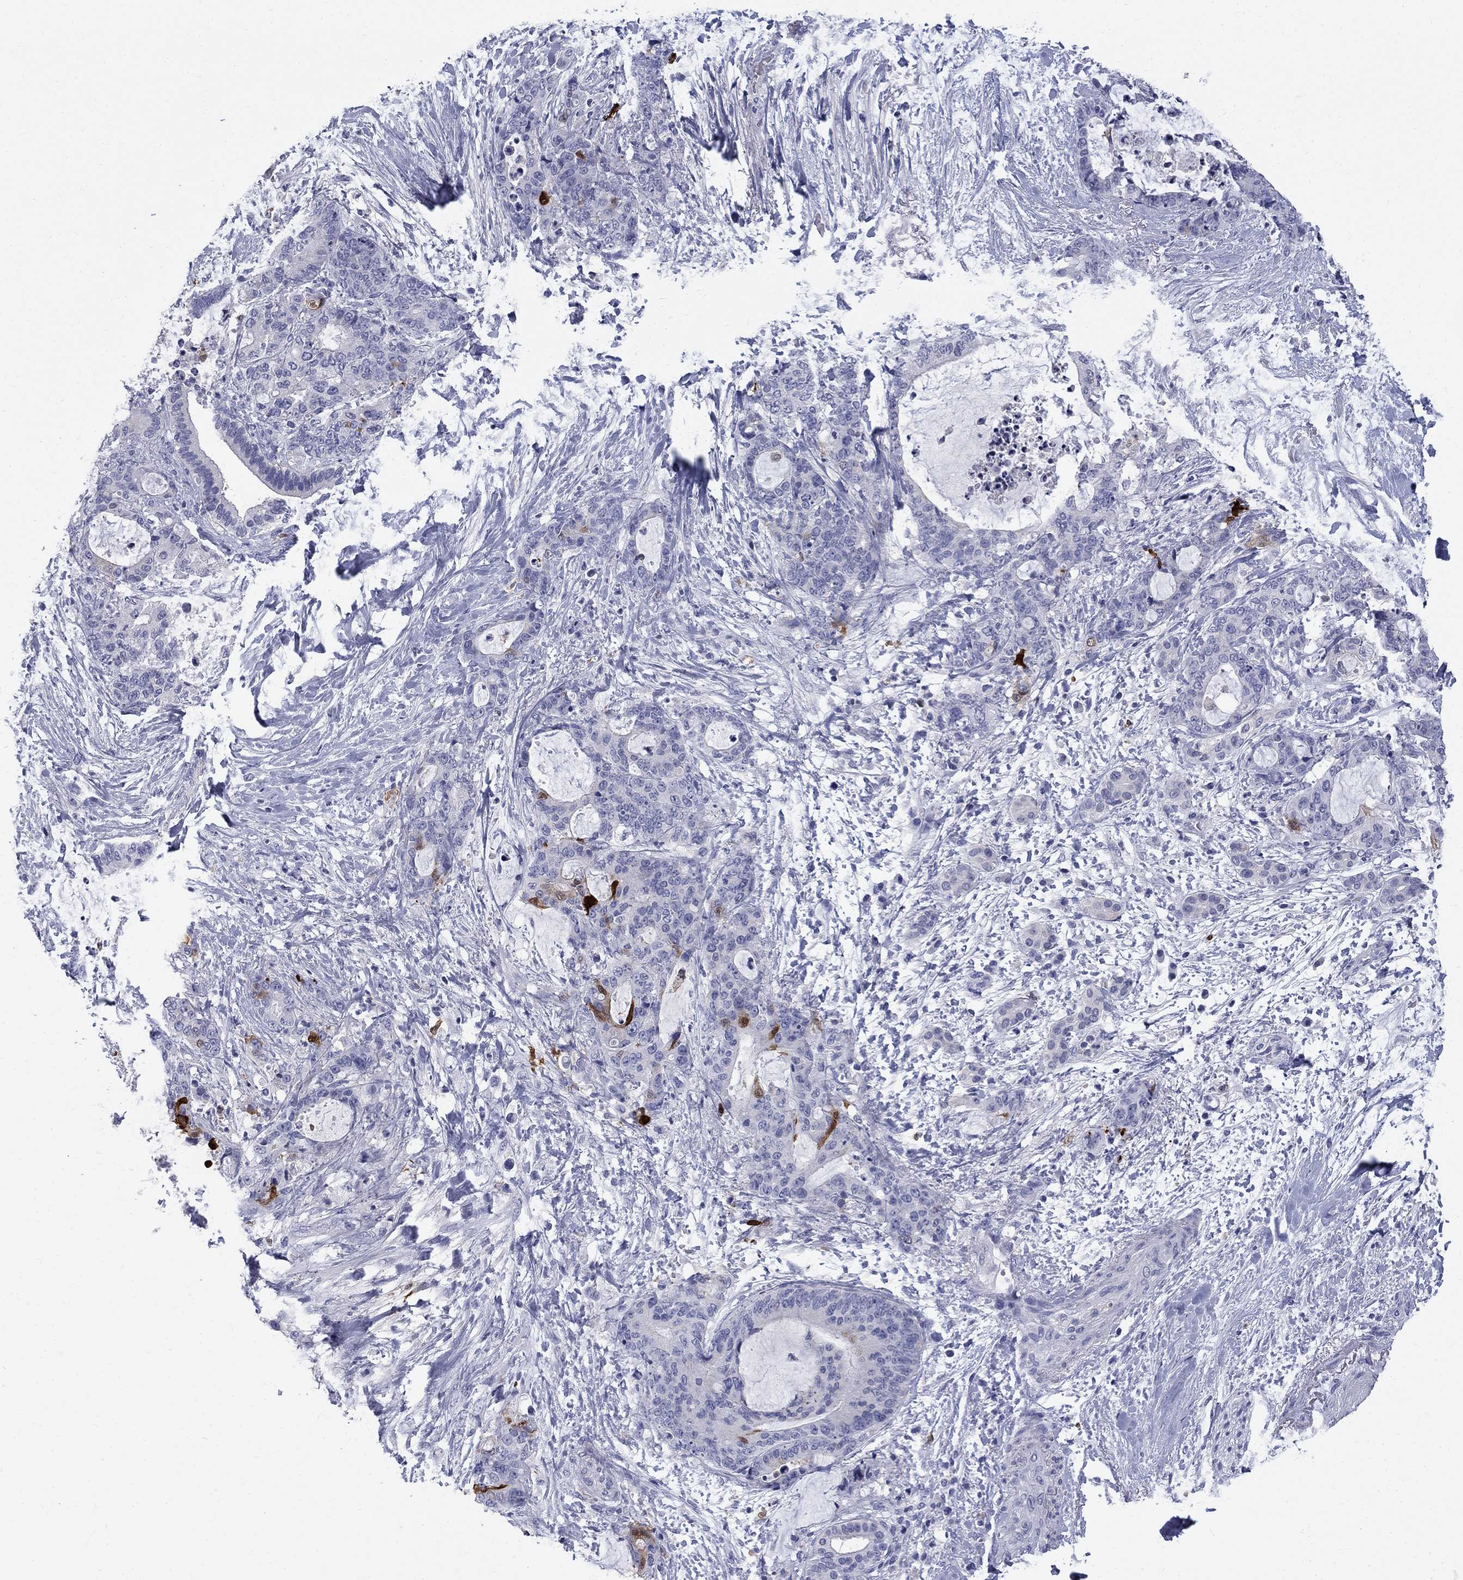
{"staining": {"intensity": "strong", "quantity": "<25%", "location": "cytoplasmic/membranous"}, "tissue": "liver cancer", "cell_type": "Tumor cells", "image_type": "cancer", "snomed": [{"axis": "morphology", "description": "Cholangiocarcinoma"}, {"axis": "topography", "description": "Liver"}], "caption": "A medium amount of strong cytoplasmic/membranous positivity is identified in about <25% of tumor cells in cholangiocarcinoma (liver) tissue. The protein is shown in brown color, while the nuclei are stained blue.", "gene": "SERPINB2", "patient": {"sex": "female", "age": 73}}